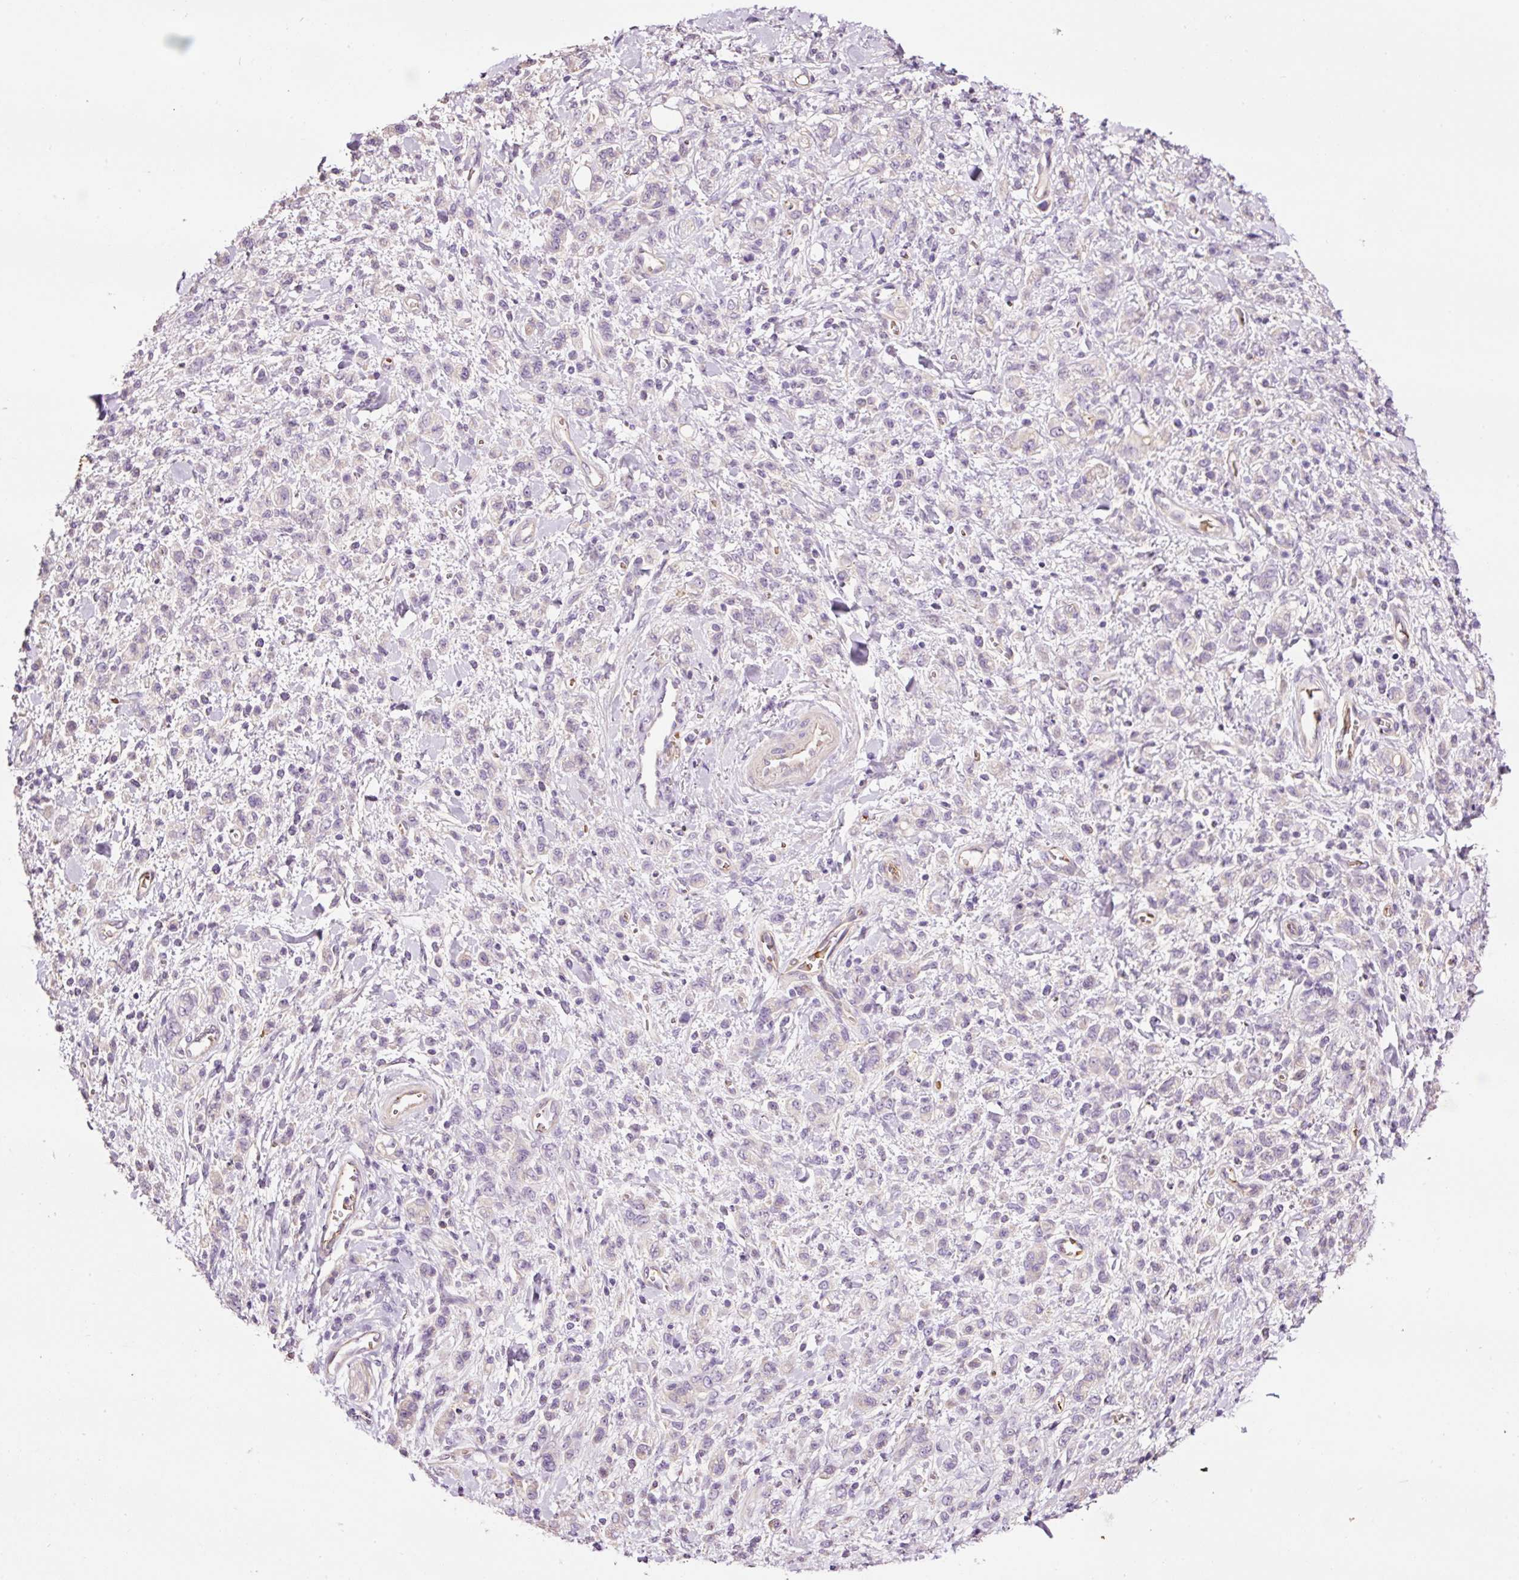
{"staining": {"intensity": "negative", "quantity": "none", "location": "none"}, "tissue": "stomach cancer", "cell_type": "Tumor cells", "image_type": "cancer", "snomed": [{"axis": "morphology", "description": "Adenocarcinoma, NOS"}, {"axis": "topography", "description": "Stomach"}], "caption": "Immunohistochemical staining of adenocarcinoma (stomach) demonstrates no significant staining in tumor cells. (Immunohistochemistry, brightfield microscopy, high magnification).", "gene": "TMEM235", "patient": {"sex": "male", "age": 77}}